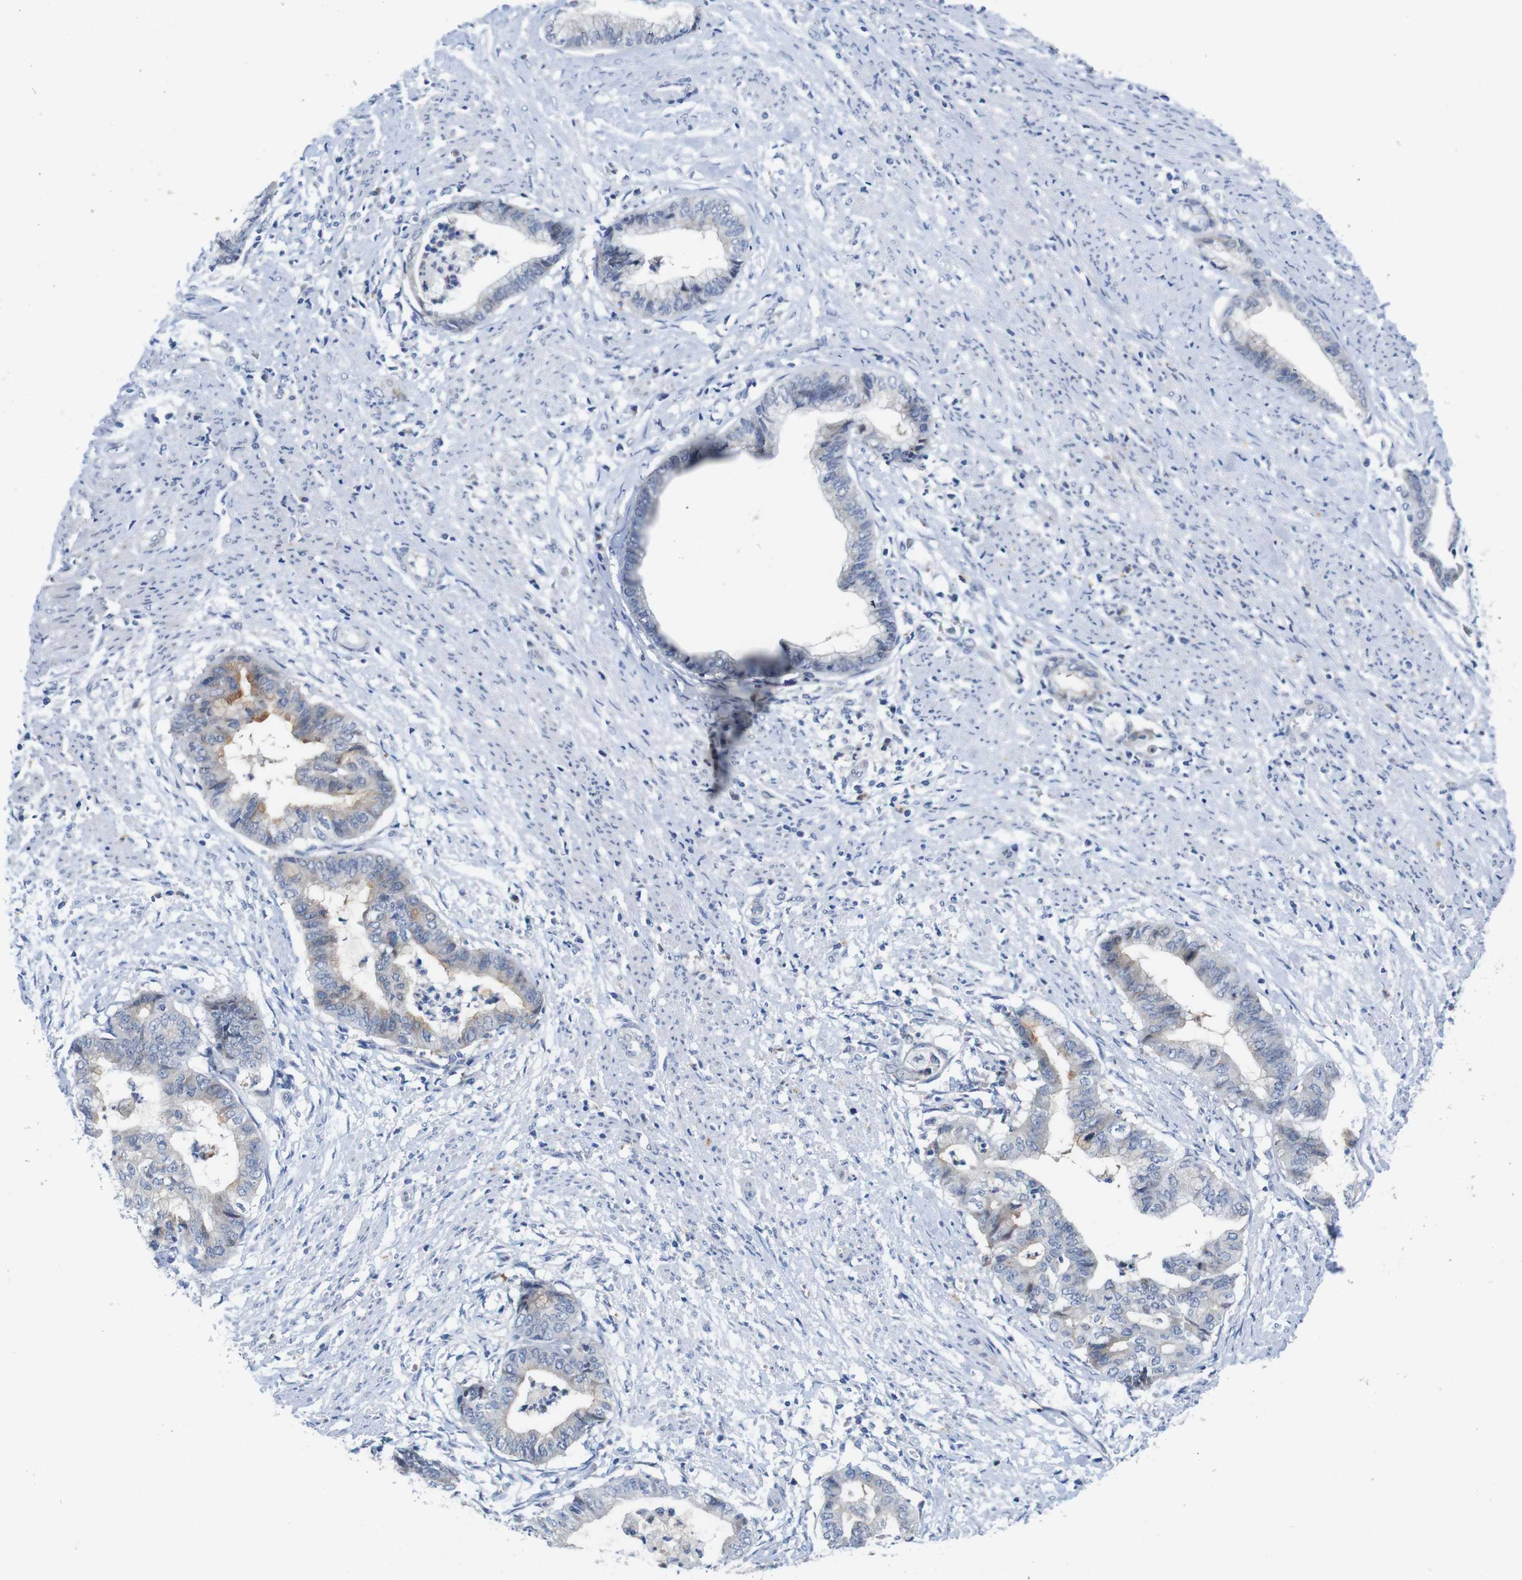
{"staining": {"intensity": "moderate", "quantity": "<25%", "location": "cytoplasmic/membranous"}, "tissue": "endometrial cancer", "cell_type": "Tumor cells", "image_type": "cancer", "snomed": [{"axis": "morphology", "description": "Necrosis, NOS"}, {"axis": "morphology", "description": "Adenocarcinoma, NOS"}, {"axis": "topography", "description": "Endometrium"}], "caption": "Protein expression analysis of human endometrial cancer (adenocarcinoma) reveals moderate cytoplasmic/membranous expression in approximately <25% of tumor cells. (IHC, brightfield microscopy, high magnification).", "gene": "C1RL", "patient": {"sex": "female", "age": 79}}